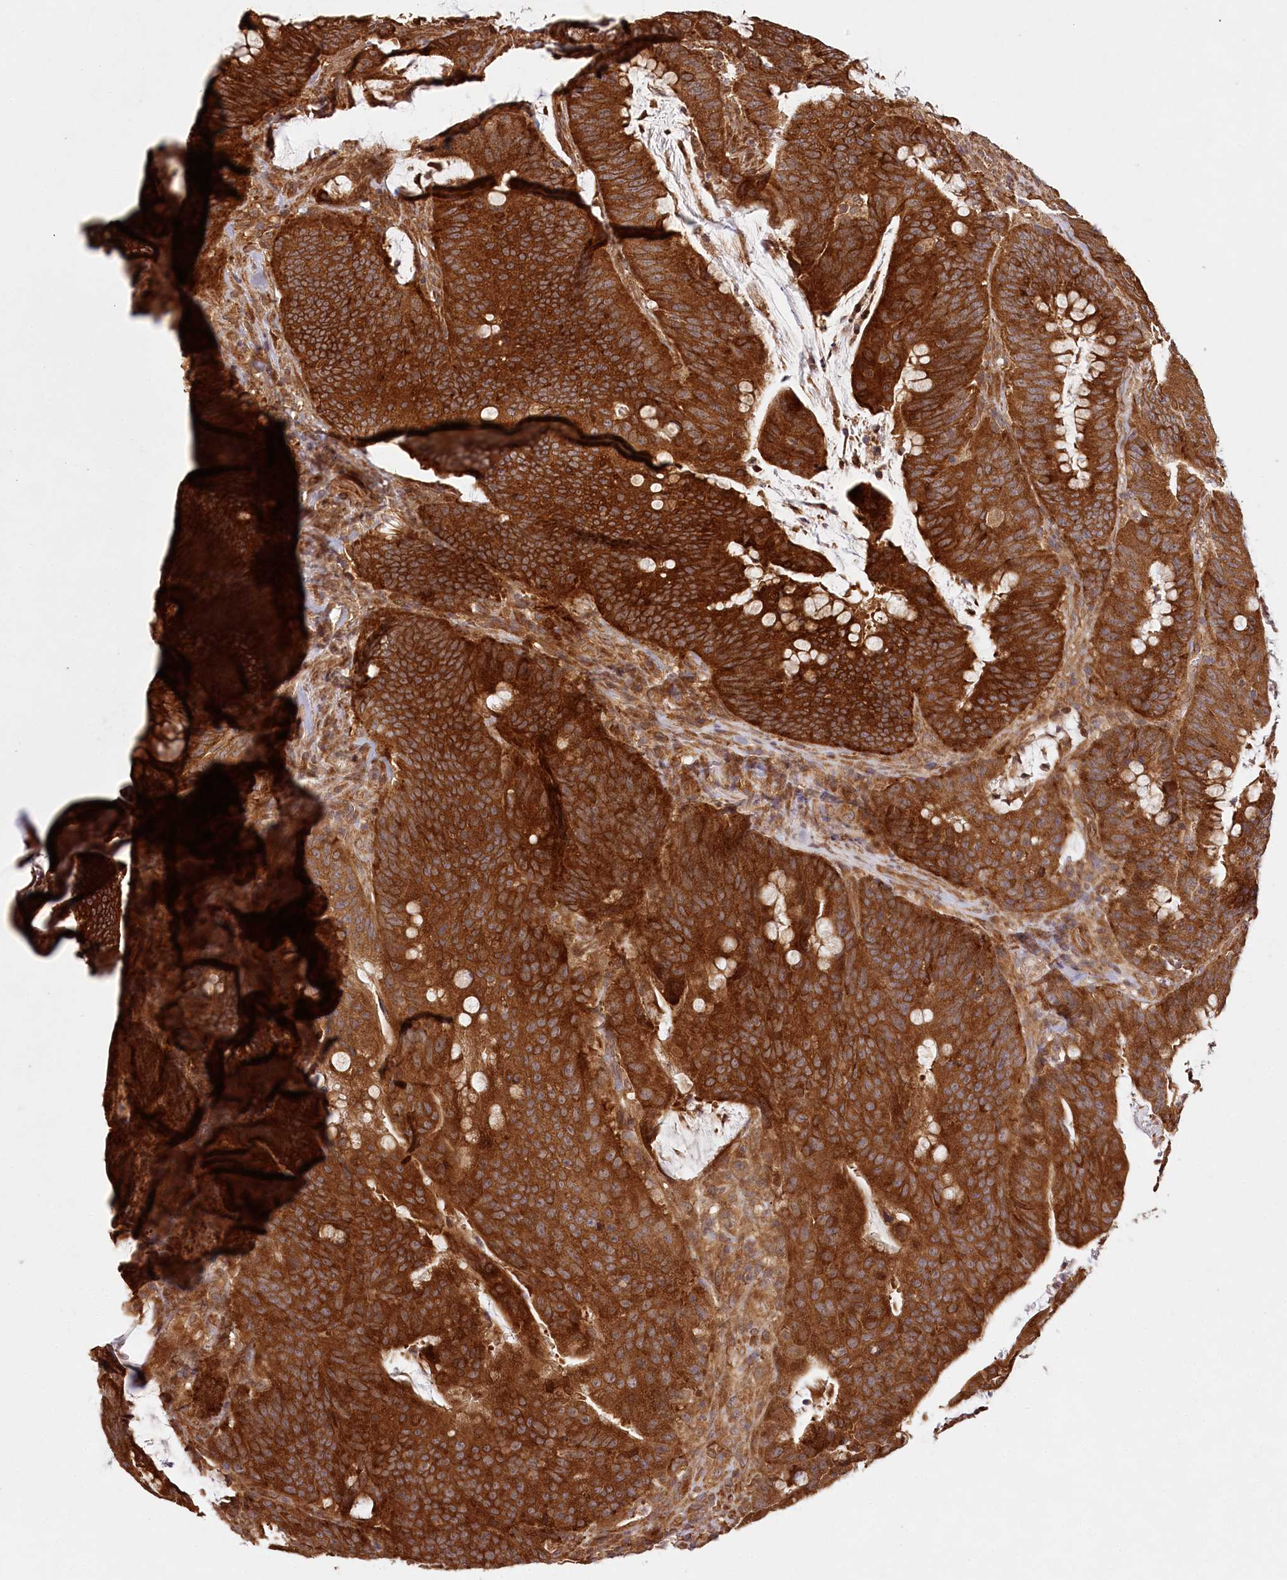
{"staining": {"intensity": "strong", "quantity": ">75%", "location": "cytoplasmic/membranous"}, "tissue": "colorectal cancer", "cell_type": "Tumor cells", "image_type": "cancer", "snomed": [{"axis": "morphology", "description": "Adenocarcinoma, NOS"}, {"axis": "topography", "description": "Colon"}], "caption": "The photomicrograph displays staining of colorectal cancer, revealing strong cytoplasmic/membranous protein positivity (brown color) within tumor cells.", "gene": "LSS", "patient": {"sex": "male", "age": 45}}